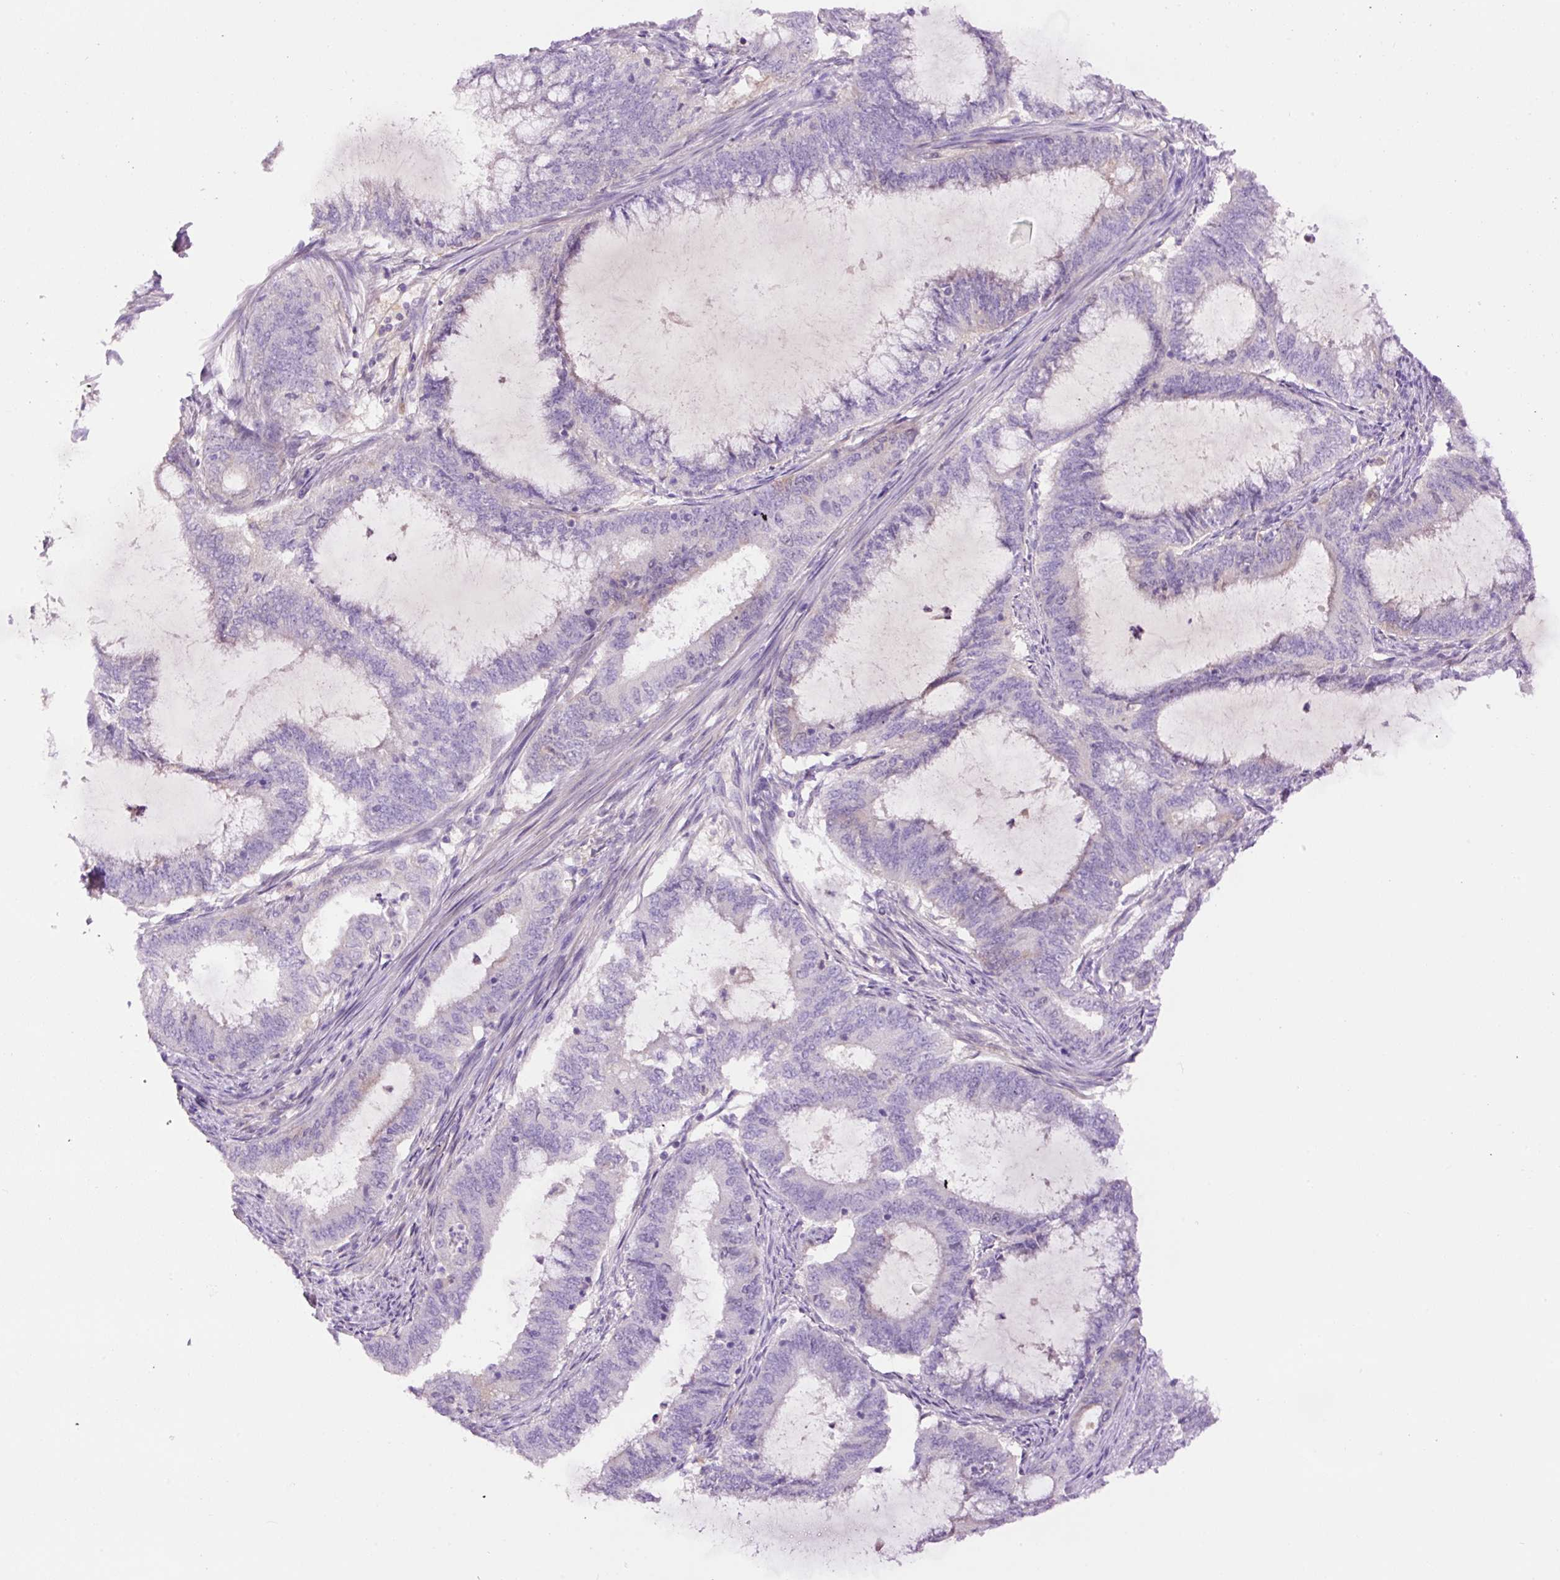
{"staining": {"intensity": "negative", "quantity": "none", "location": "none"}, "tissue": "endometrial cancer", "cell_type": "Tumor cells", "image_type": "cancer", "snomed": [{"axis": "morphology", "description": "Adenocarcinoma, NOS"}, {"axis": "topography", "description": "Endometrium"}], "caption": "Histopathology image shows no protein expression in tumor cells of endometrial cancer (adenocarcinoma) tissue.", "gene": "DPPA4", "patient": {"sex": "female", "age": 51}}